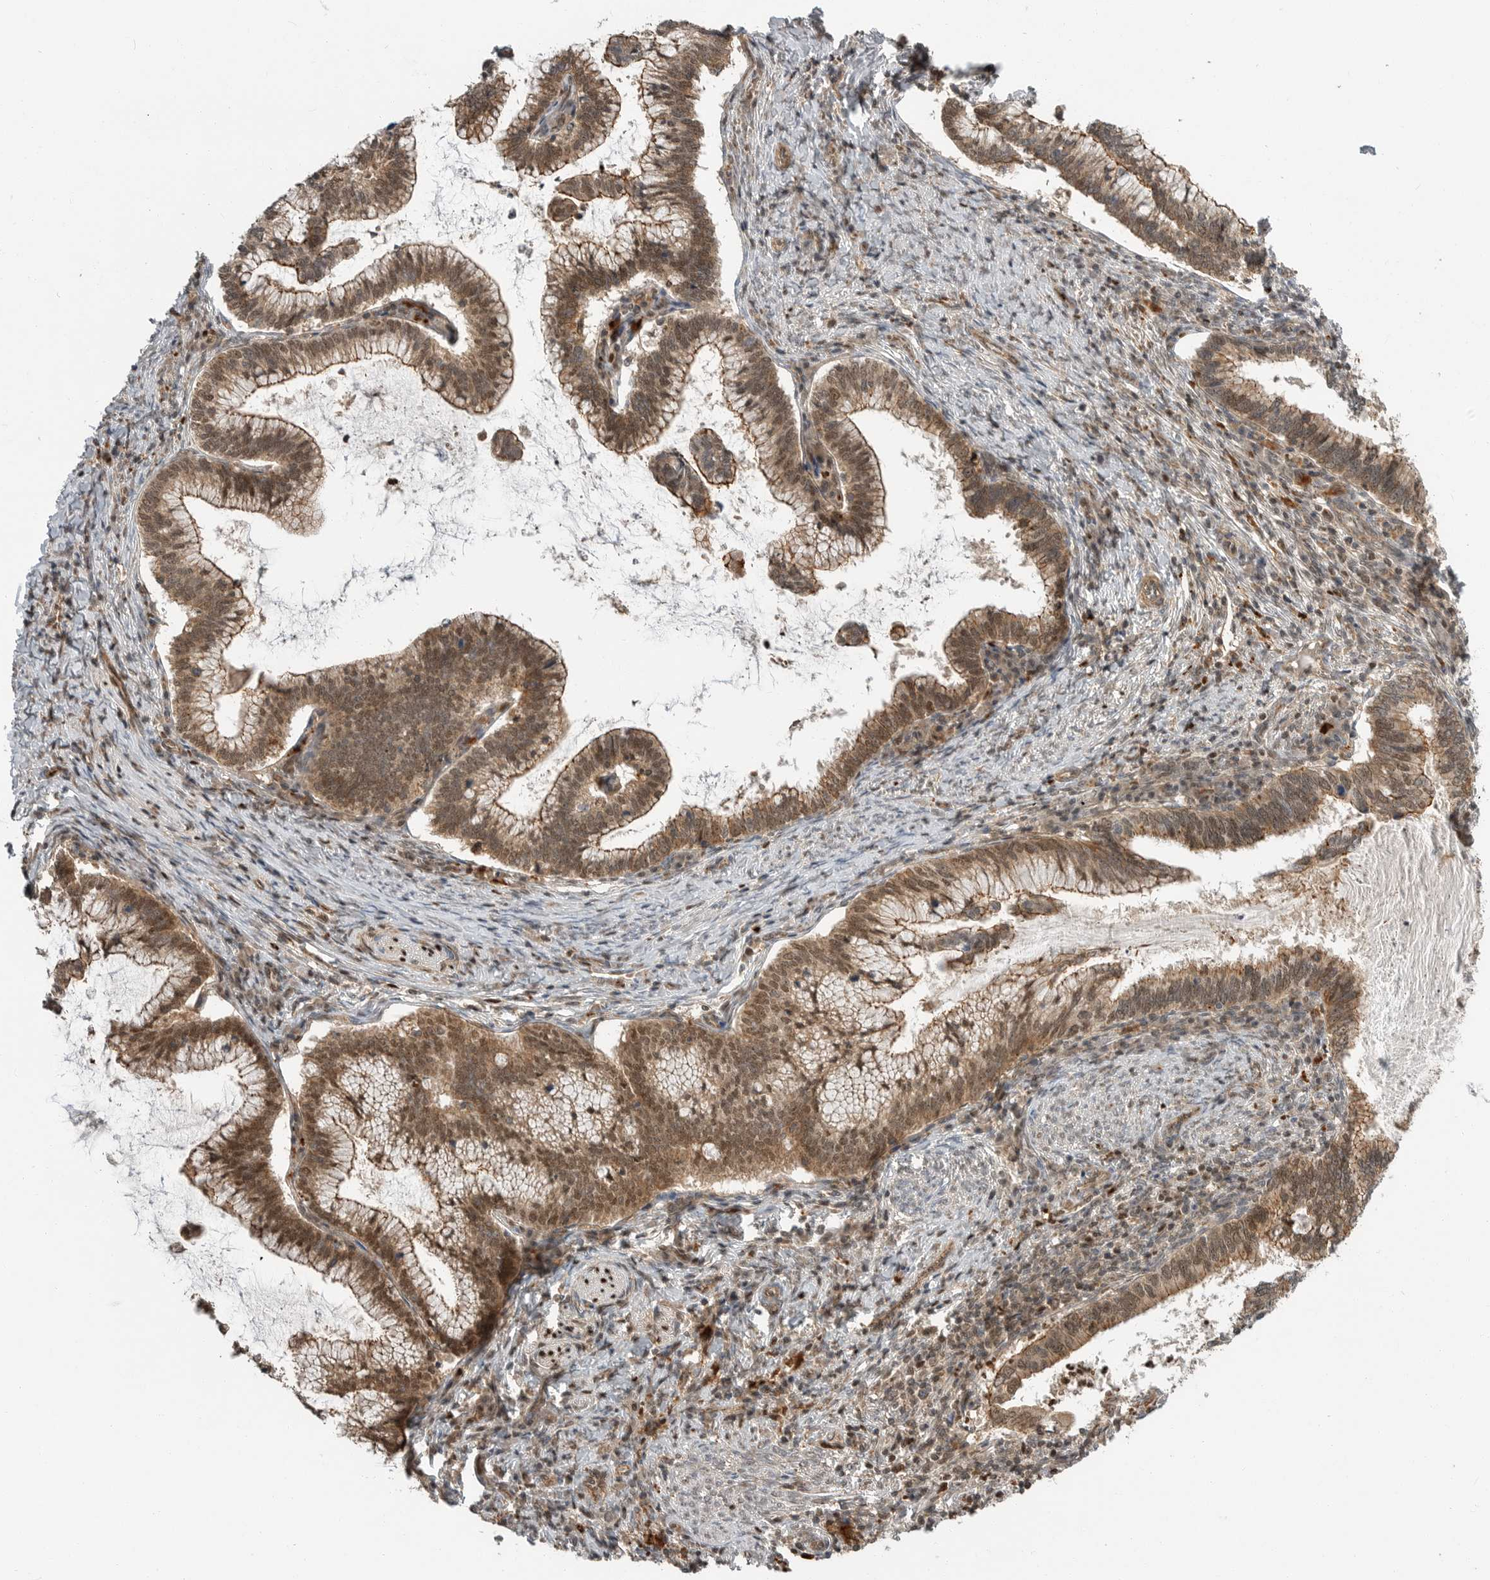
{"staining": {"intensity": "moderate", "quantity": ">75%", "location": "cytoplasmic/membranous"}, "tissue": "cervical cancer", "cell_type": "Tumor cells", "image_type": "cancer", "snomed": [{"axis": "morphology", "description": "Adenocarcinoma, NOS"}, {"axis": "topography", "description": "Cervix"}], "caption": "A brown stain shows moderate cytoplasmic/membranous staining of a protein in human cervical adenocarcinoma tumor cells. (DAB (3,3'-diaminobenzidine) = brown stain, brightfield microscopy at high magnification).", "gene": "STRAP", "patient": {"sex": "female", "age": 36}}